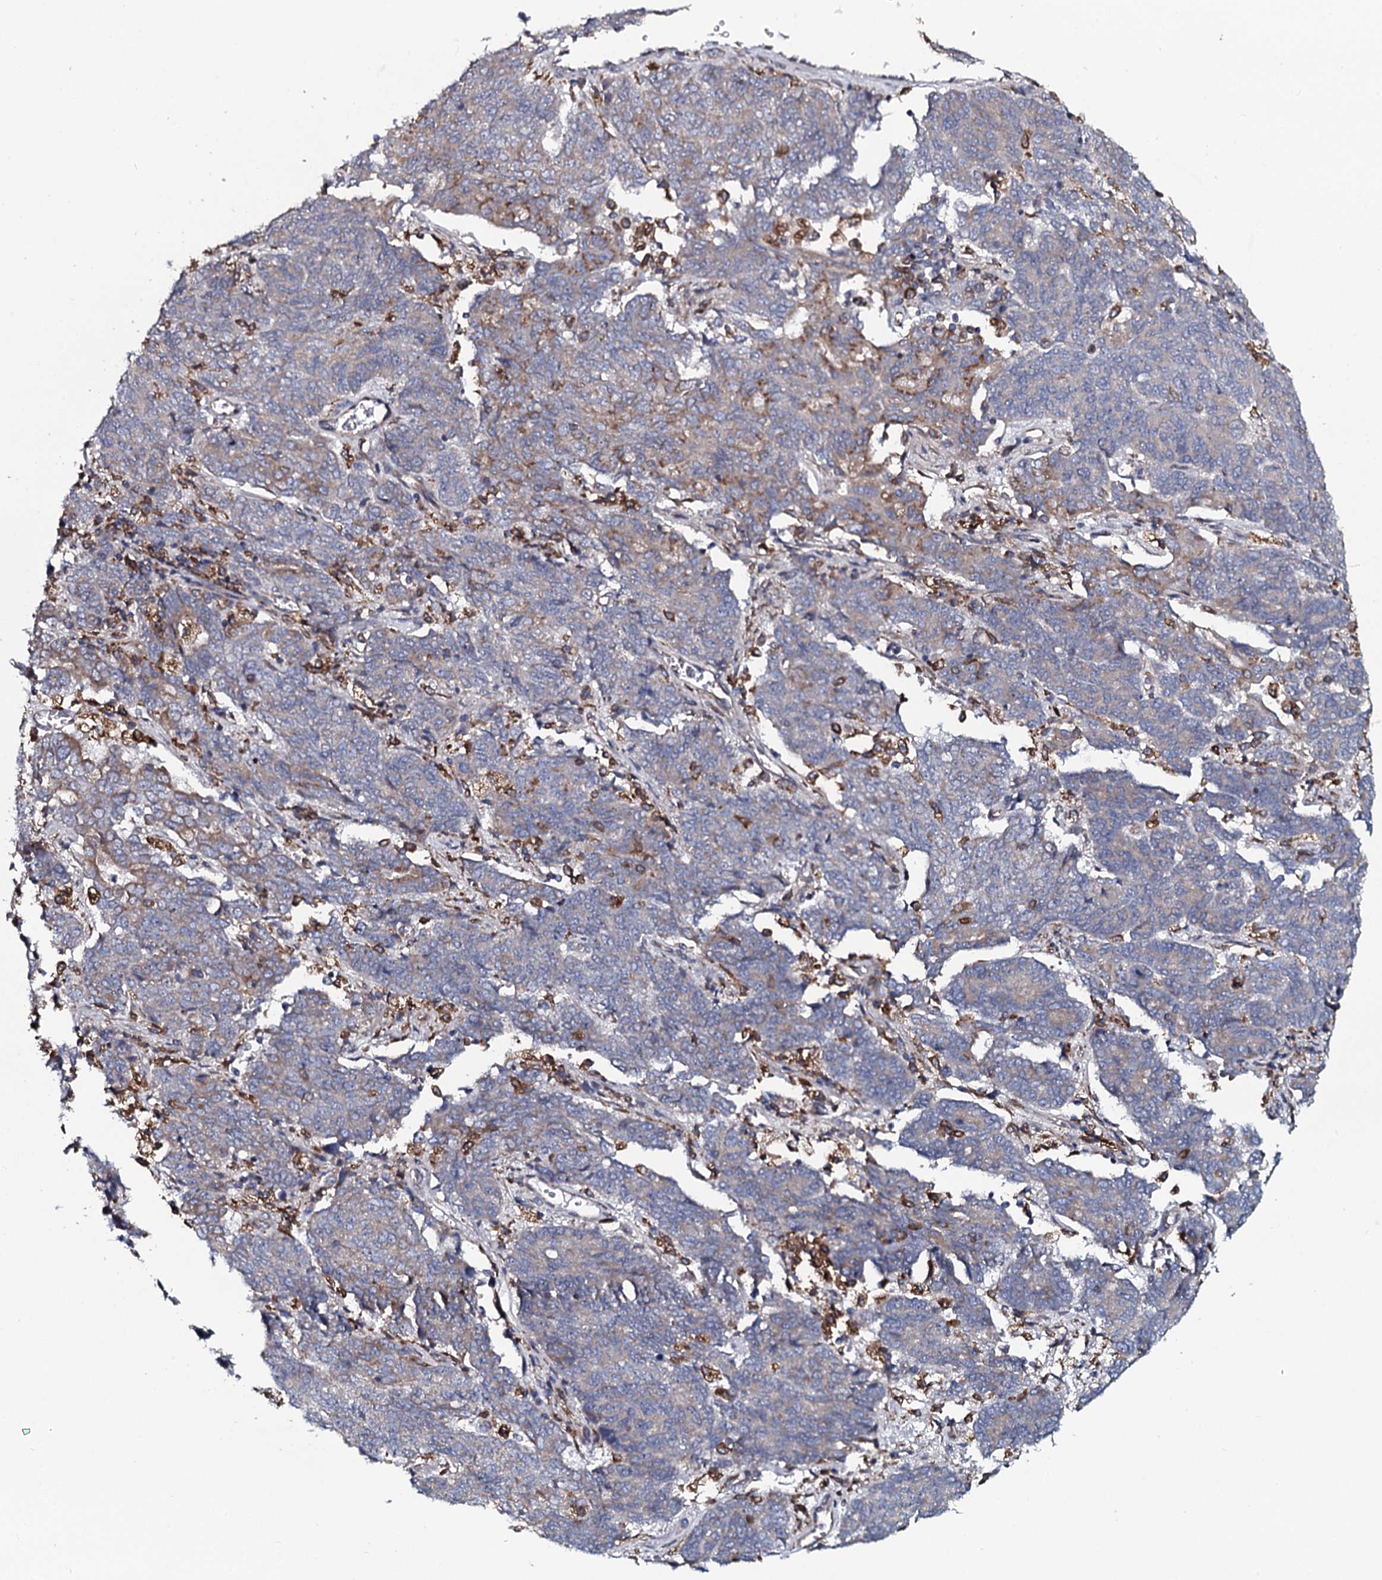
{"staining": {"intensity": "negative", "quantity": "none", "location": "none"}, "tissue": "endometrial cancer", "cell_type": "Tumor cells", "image_type": "cancer", "snomed": [{"axis": "morphology", "description": "Adenocarcinoma, NOS"}, {"axis": "topography", "description": "Endometrium"}], "caption": "This is a histopathology image of IHC staining of endometrial adenocarcinoma, which shows no expression in tumor cells.", "gene": "TMEM151A", "patient": {"sex": "female", "age": 80}}